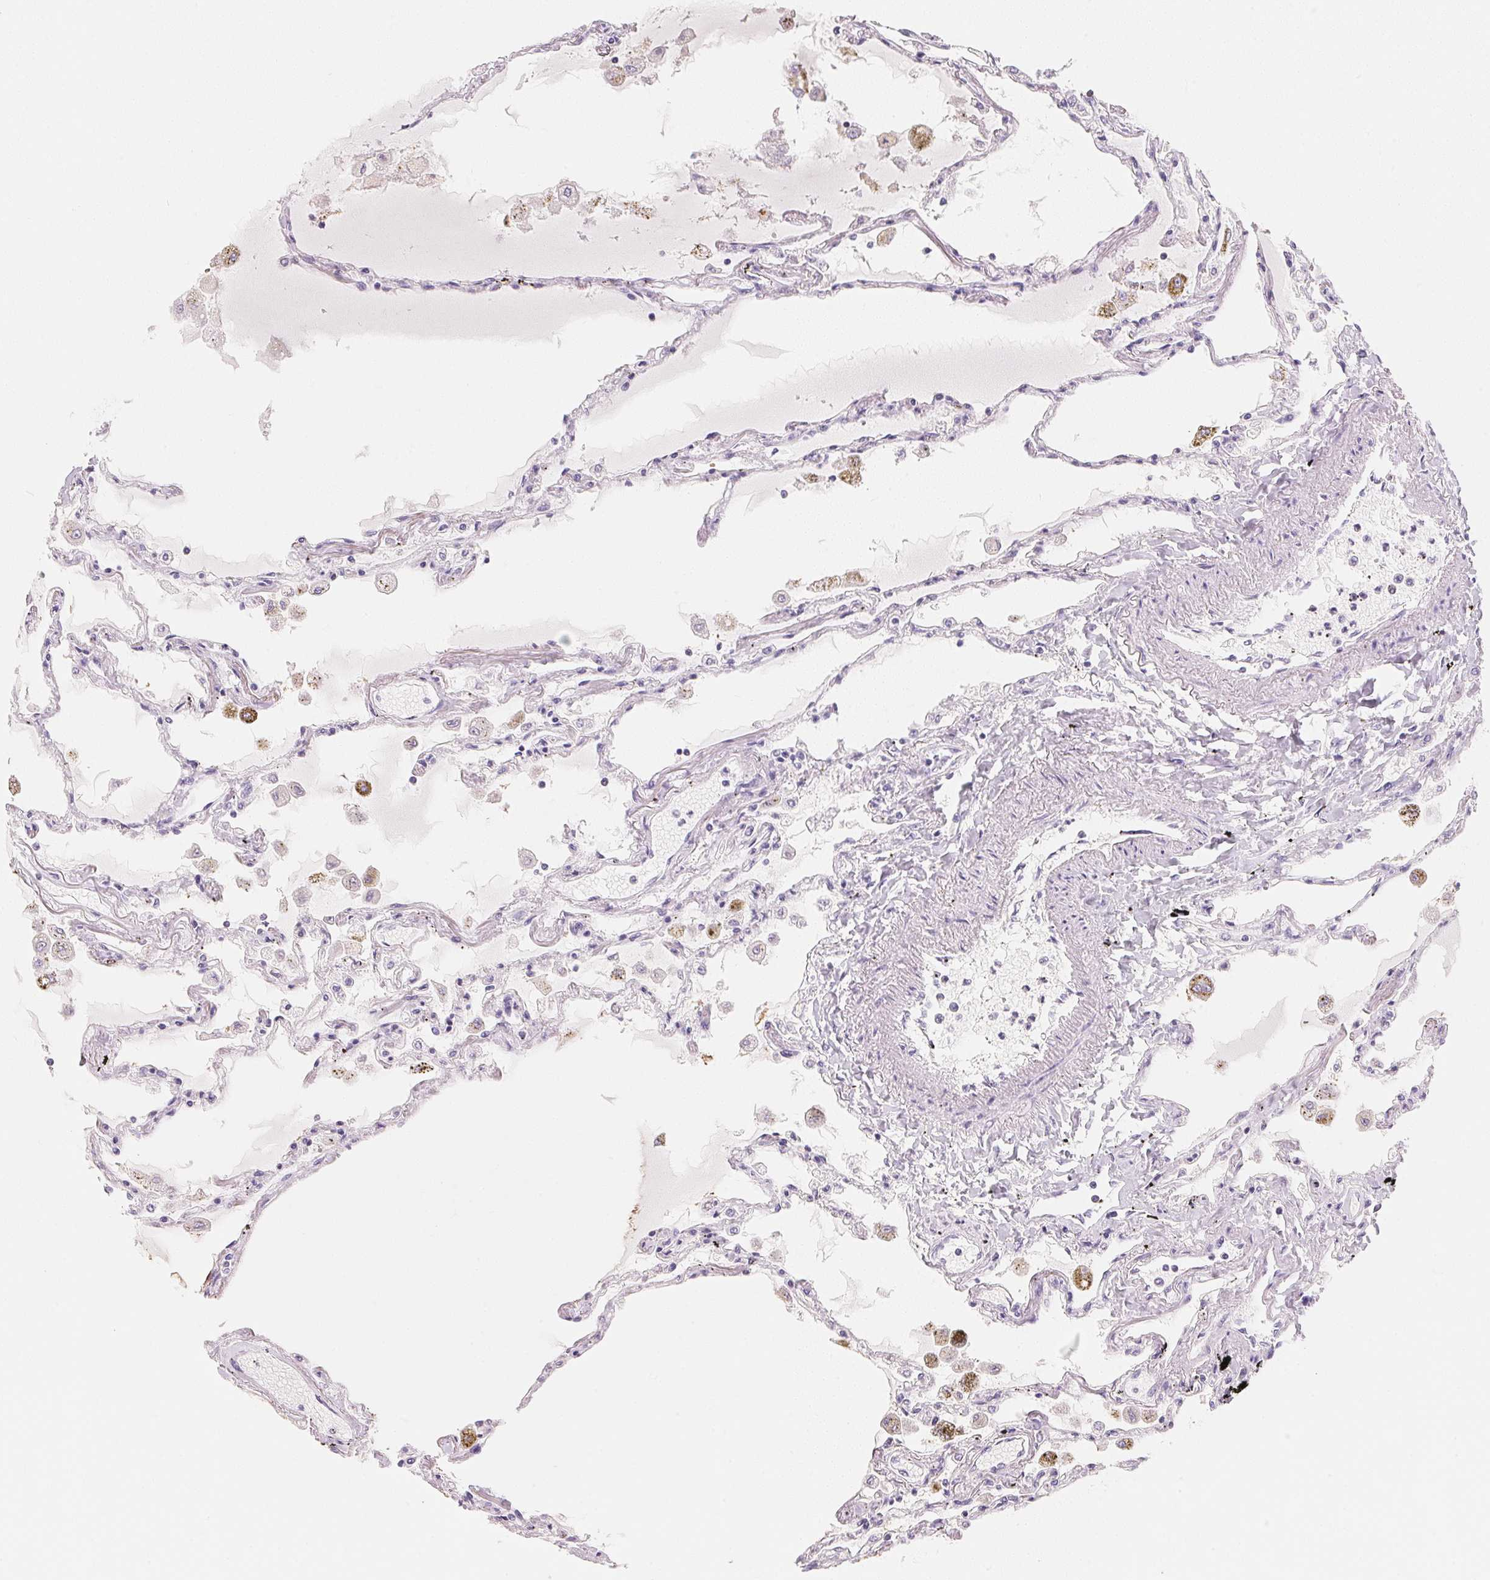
{"staining": {"intensity": "negative", "quantity": "none", "location": "none"}, "tissue": "lung", "cell_type": "Alveolar cells", "image_type": "normal", "snomed": [{"axis": "morphology", "description": "Normal tissue, NOS"}, {"axis": "morphology", "description": "Adenocarcinoma, NOS"}, {"axis": "topography", "description": "Cartilage tissue"}, {"axis": "topography", "description": "Lung"}], "caption": "Lung stained for a protein using IHC reveals no positivity alveolar cells.", "gene": "ACP3", "patient": {"sex": "female", "age": 67}}